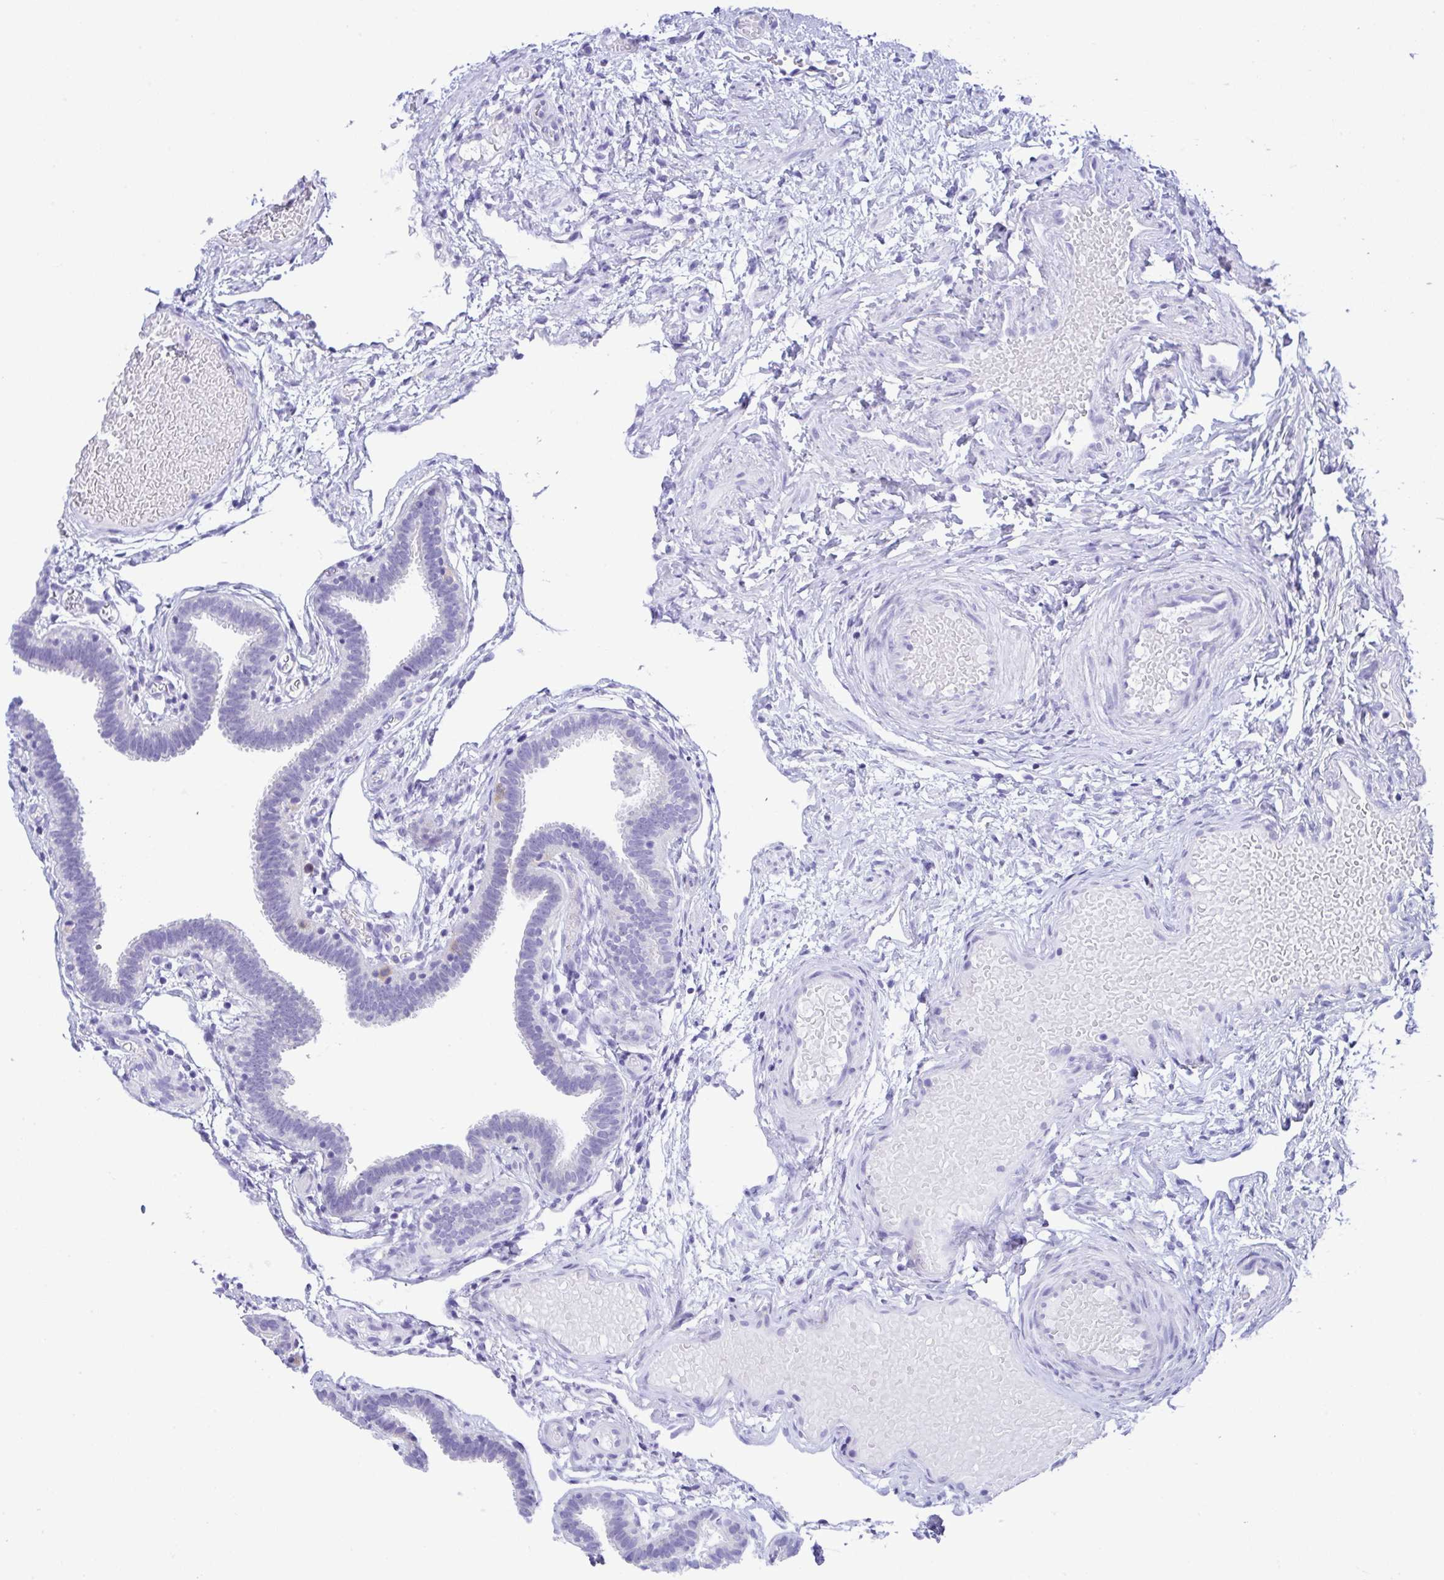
{"staining": {"intensity": "negative", "quantity": "none", "location": "none"}, "tissue": "fallopian tube", "cell_type": "Glandular cells", "image_type": "normal", "snomed": [{"axis": "morphology", "description": "Normal tissue, NOS"}, {"axis": "topography", "description": "Fallopian tube"}], "caption": "DAB immunohistochemical staining of benign fallopian tube reveals no significant staining in glandular cells.", "gene": "RRM2", "patient": {"sex": "female", "age": 37}}